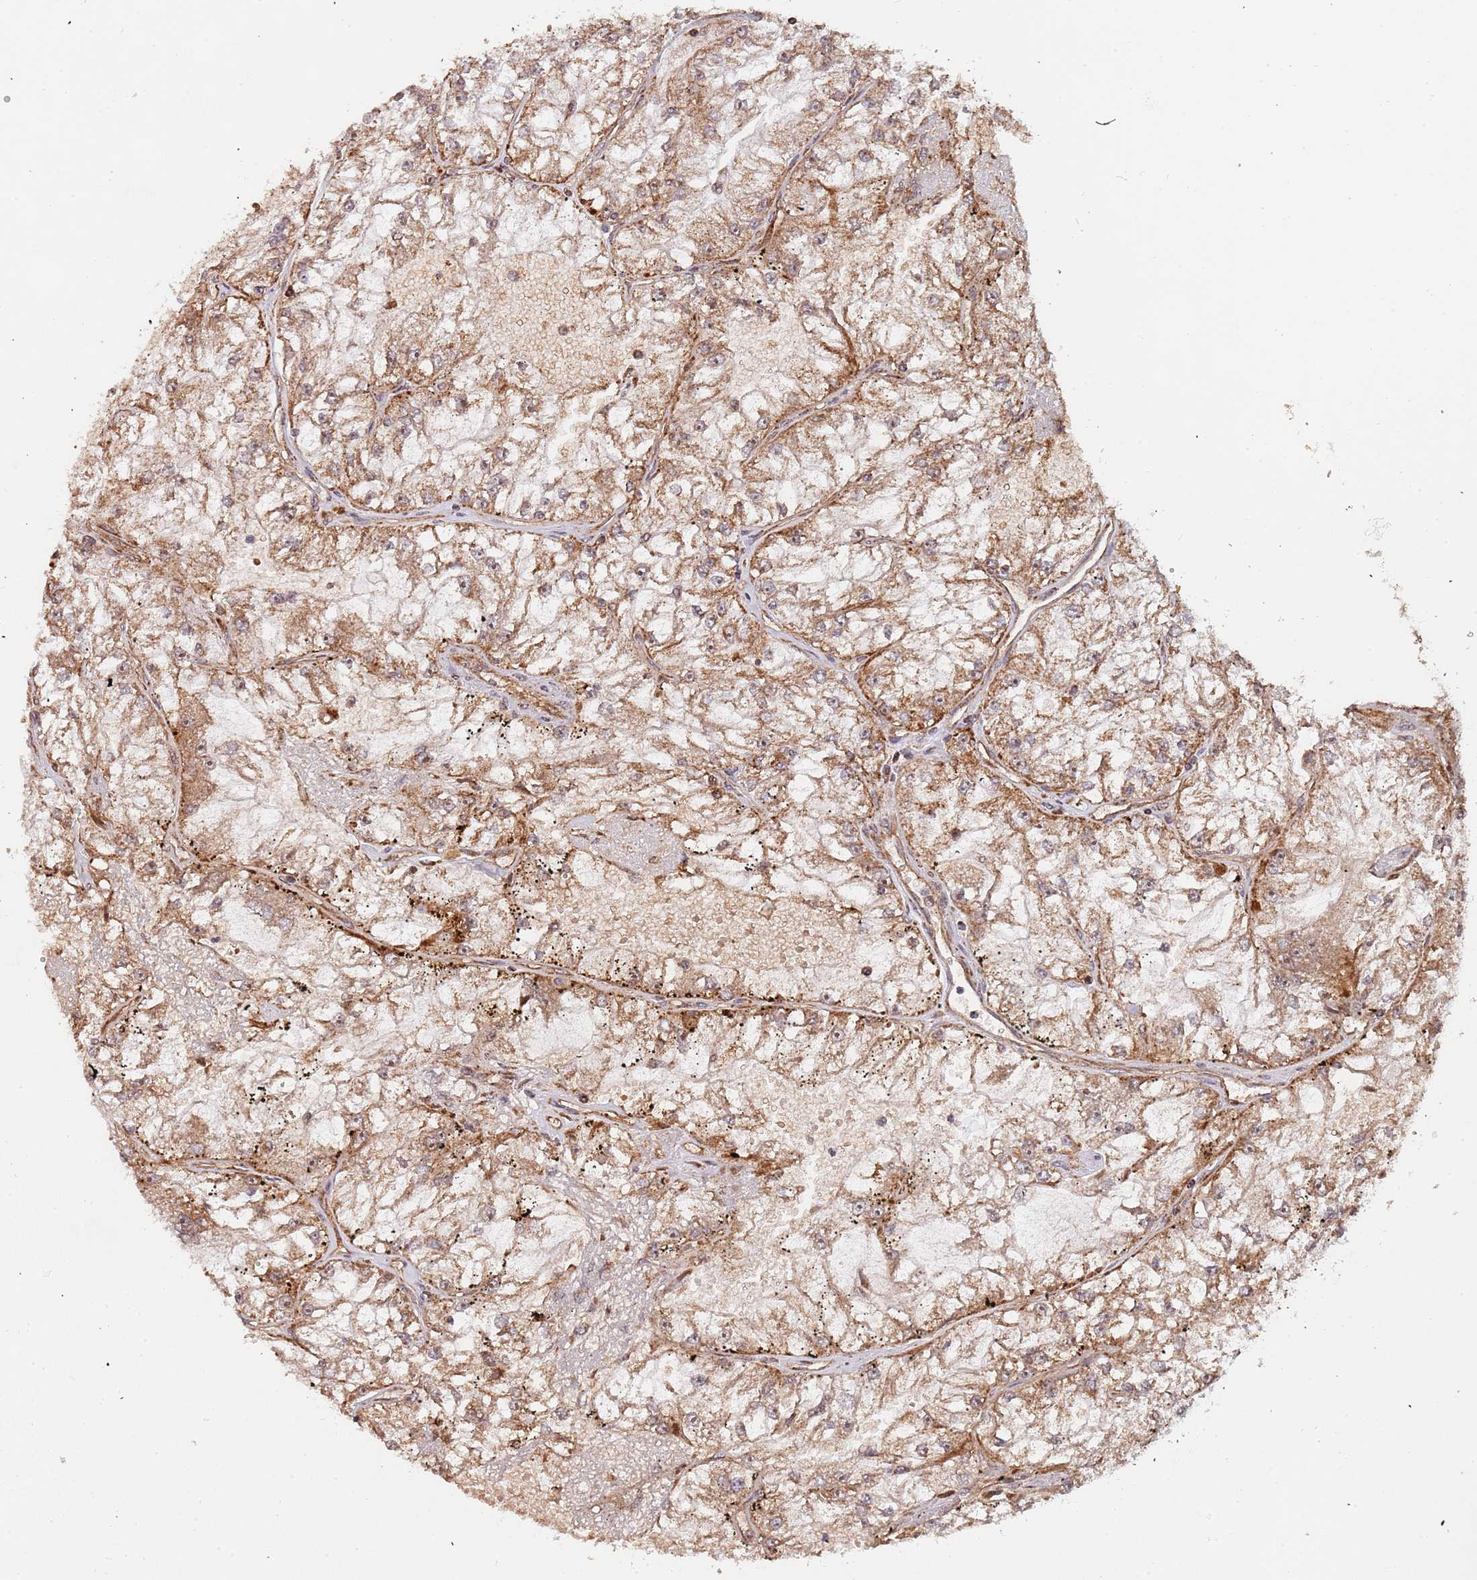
{"staining": {"intensity": "moderate", "quantity": ">75%", "location": "cytoplasmic/membranous"}, "tissue": "renal cancer", "cell_type": "Tumor cells", "image_type": "cancer", "snomed": [{"axis": "morphology", "description": "Adenocarcinoma, NOS"}, {"axis": "topography", "description": "Kidney"}], "caption": "This is an image of IHC staining of renal cancer, which shows moderate positivity in the cytoplasmic/membranous of tumor cells.", "gene": "DCHS1", "patient": {"sex": "female", "age": 72}}